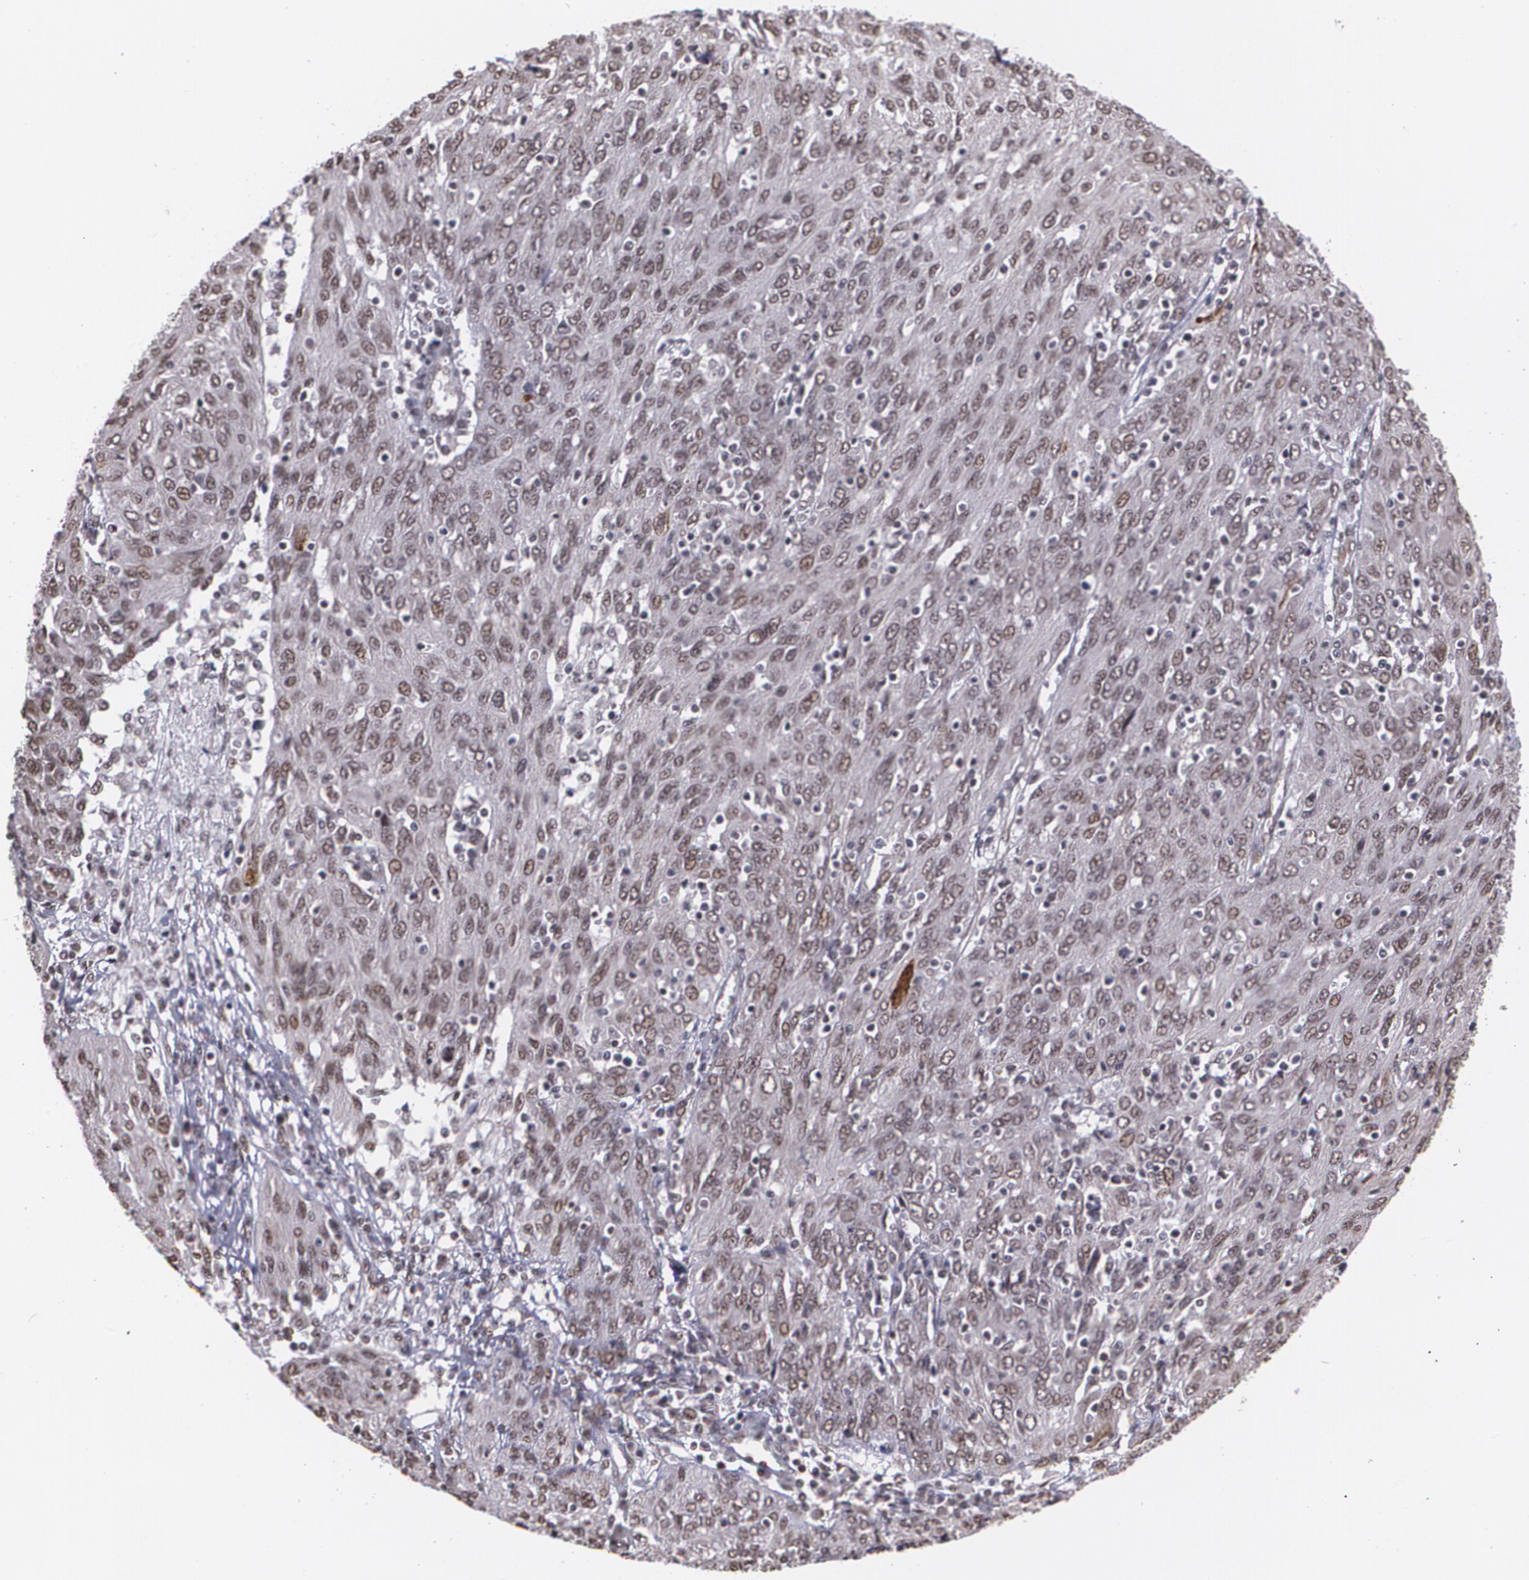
{"staining": {"intensity": "moderate", "quantity": ">75%", "location": "cytoplasmic/membranous,nuclear"}, "tissue": "ovarian cancer", "cell_type": "Tumor cells", "image_type": "cancer", "snomed": [{"axis": "morphology", "description": "Carcinoma, endometroid"}, {"axis": "topography", "description": "Ovary"}], "caption": "High-magnification brightfield microscopy of ovarian endometroid carcinoma stained with DAB (brown) and counterstained with hematoxylin (blue). tumor cells exhibit moderate cytoplasmic/membranous and nuclear staining is seen in about>75% of cells.", "gene": "C6orf15", "patient": {"sex": "female", "age": 50}}